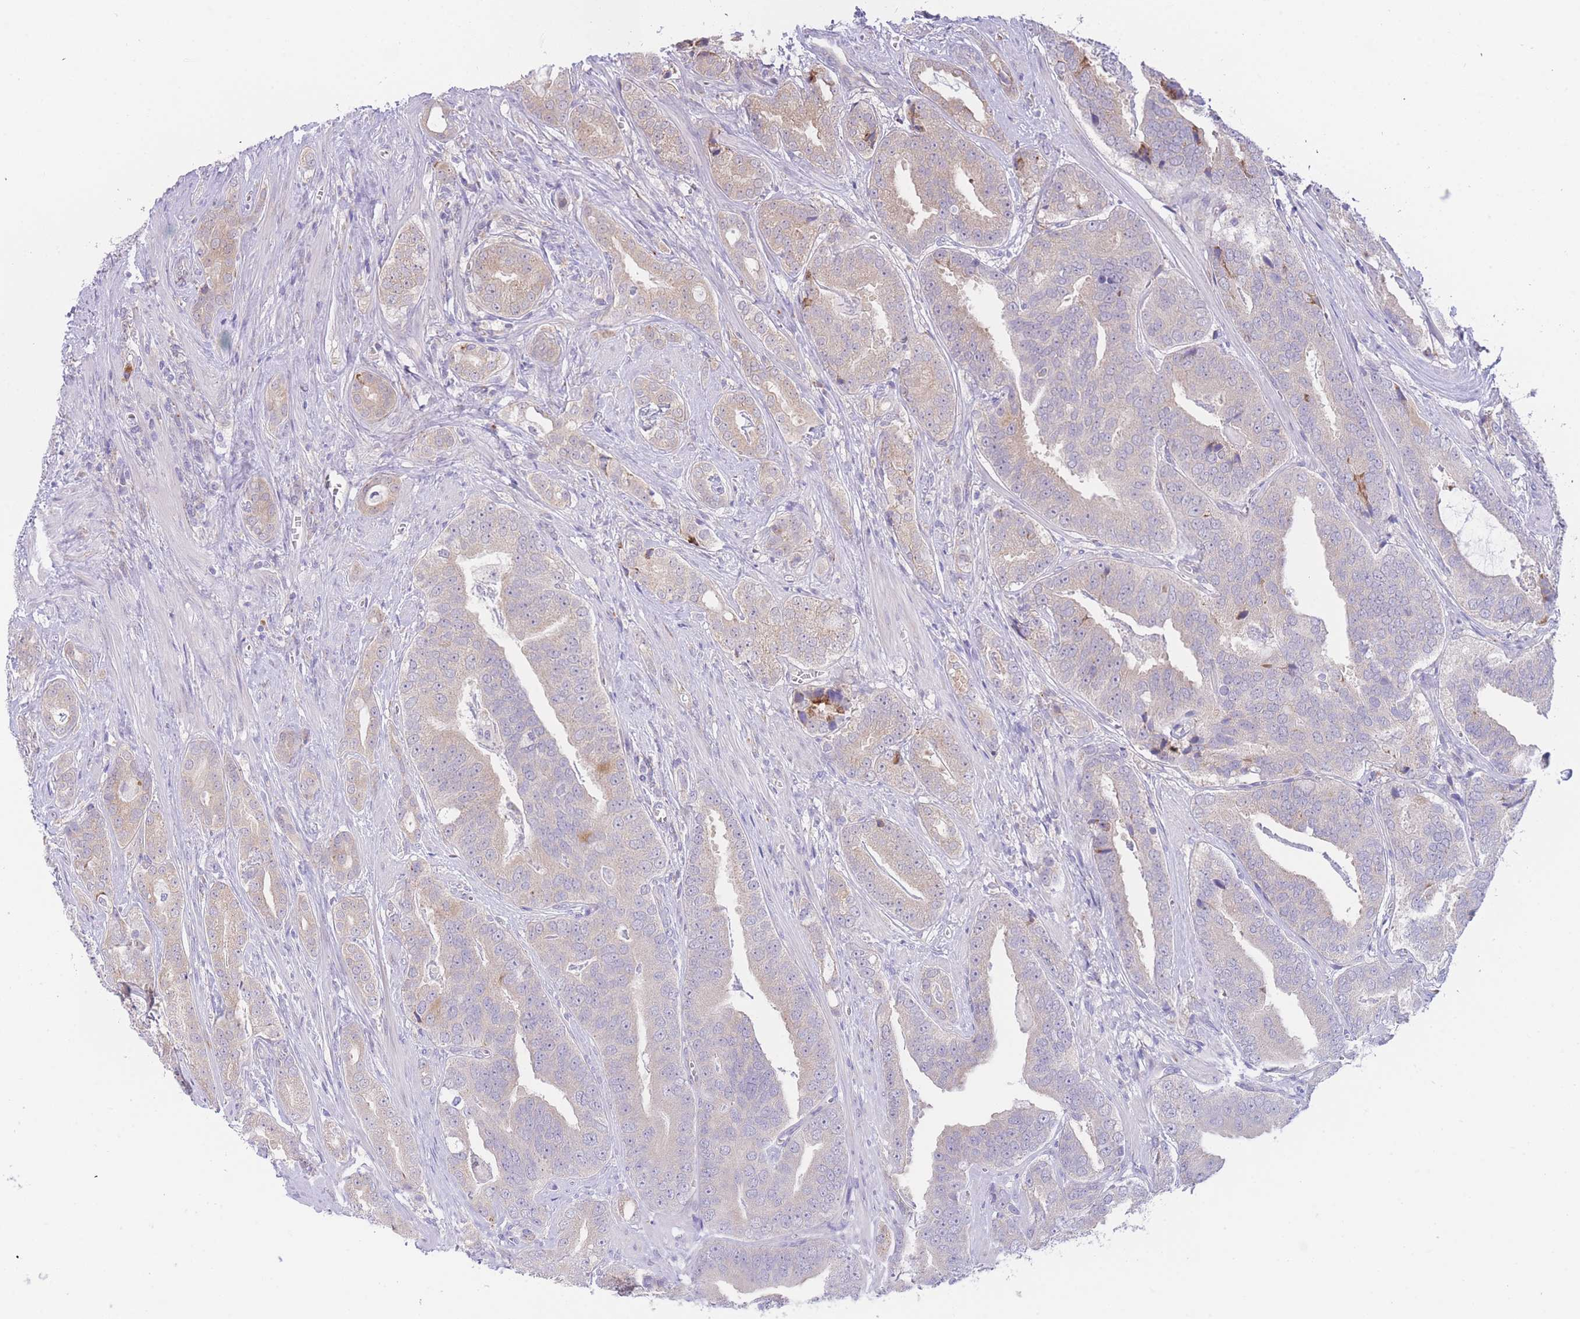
{"staining": {"intensity": "weak", "quantity": "<25%", "location": "cytoplasmic/membranous"}, "tissue": "prostate cancer", "cell_type": "Tumor cells", "image_type": "cancer", "snomed": [{"axis": "morphology", "description": "Adenocarcinoma, High grade"}, {"axis": "topography", "description": "Prostate"}], "caption": "Tumor cells are negative for brown protein staining in adenocarcinoma (high-grade) (prostate). (Brightfield microscopy of DAB (3,3'-diaminobenzidine) immunohistochemistry (IHC) at high magnification).", "gene": "ZNF510", "patient": {"sex": "male", "age": 55}}